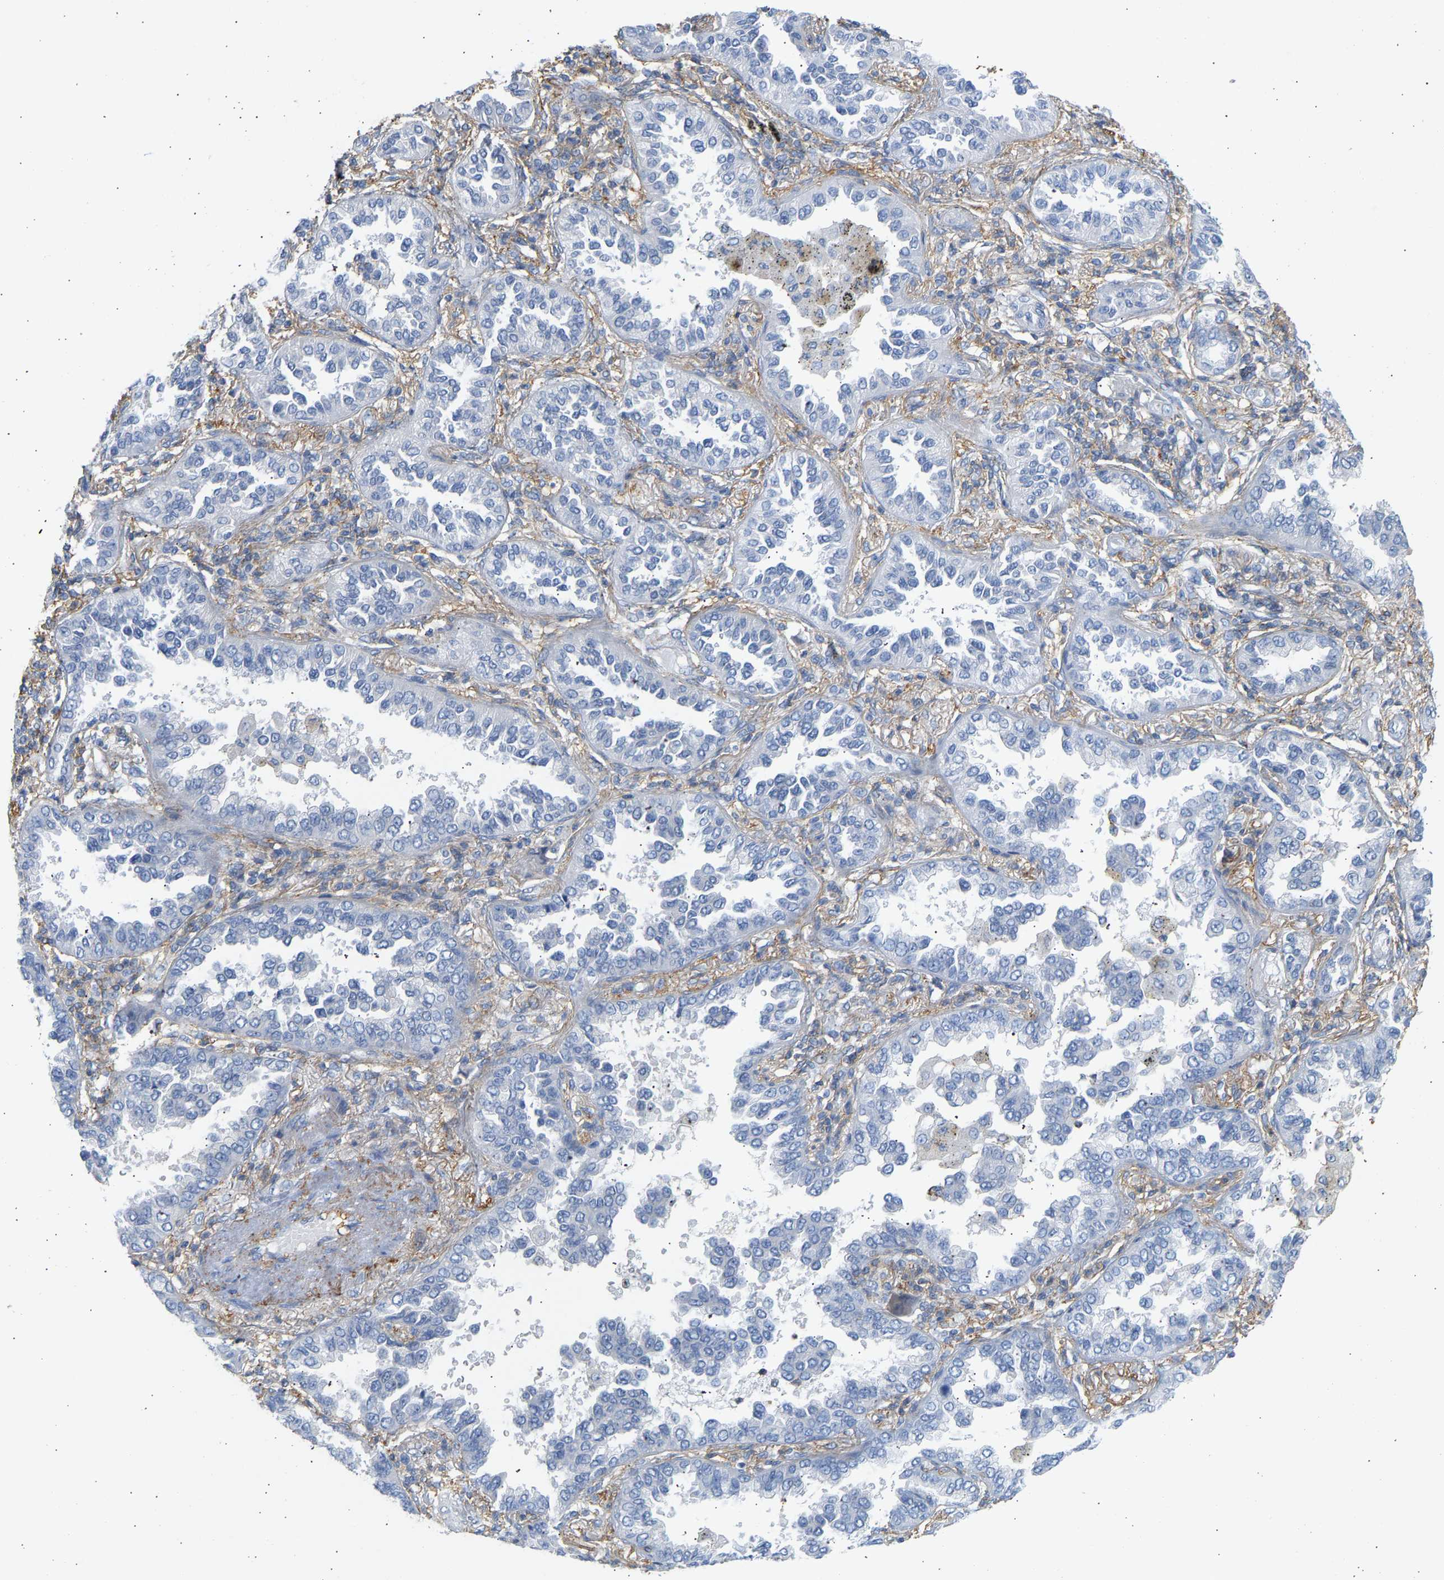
{"staining": {"intensity": "negative", "quantity": "none", "location": "none"}, "tissue": "lung cancer", "cell_type": "Tumor cells", "image_type": "cancer", "snomed": [{"axis": "morphology", "description": "Normal tissue, NOS"}, {"axis": "morphology", "description": "Adenocarcinoma, NOS"}, {"axis": "topography", "description": "Lung"}], "caption": "IHC of lung cancer (adenocarcinoma) shows no positivity in tumor cells.", "gene": "BVES", "patient": {"sex": "male", "age": 59}}